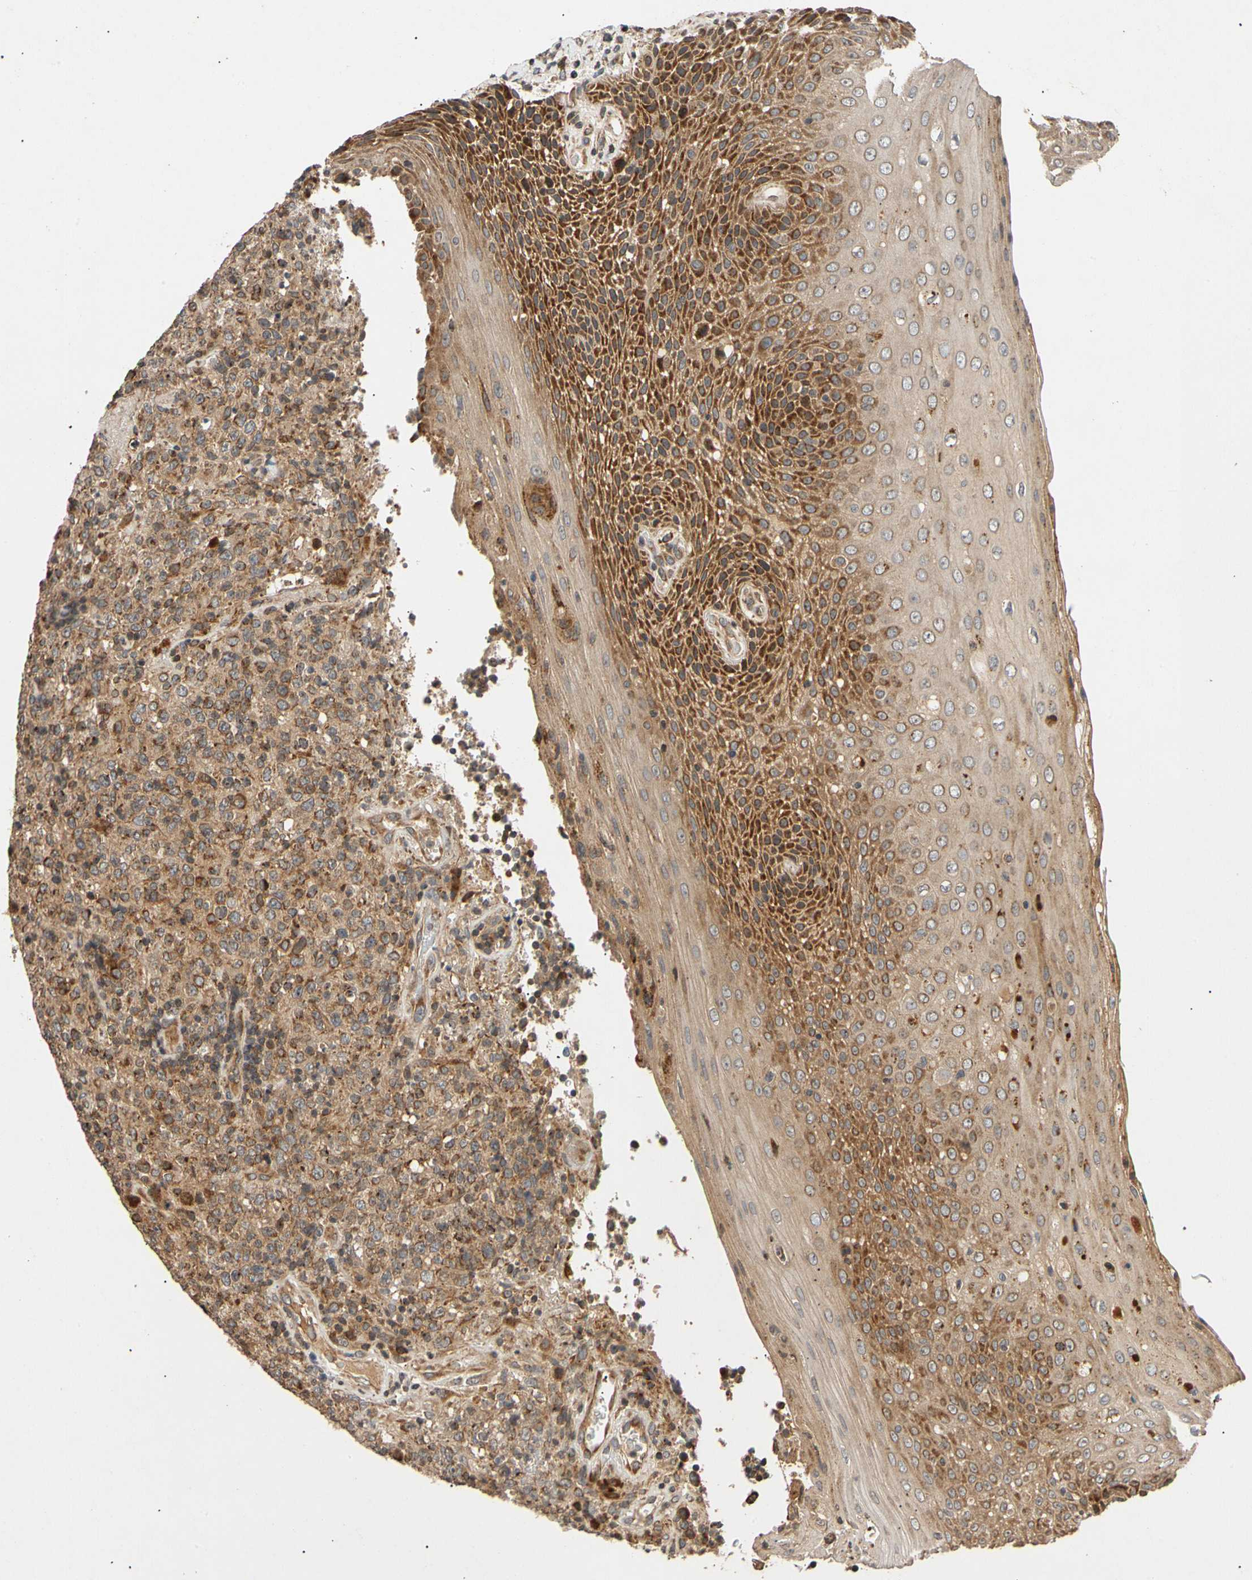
{"staining": {"intensity": "strong", "quantity": ">75%", "location": "cytoplasmic/membranous"}, "tissue": "lymphoma", "cell_type": "Tumor cells", "image_type": "cancer", "snomed": [{"axis": "morphology", "description": "Malignant lymphoma, non-Hodgkin's type, High grade"}, {"axis": "topography", "description": "Tonsil"}], "caption": "High-magnification brightfield microscopy of high-grade malignant lymphoma, non-Hodgkin's type stained with DAB (brown) and counterstained with hematoxylin (blue). tumor cells exhibit strong cytoplasmic/membranous staining is seen in about>75% of cells.", "gene": "MRPS22", "patient": {"sex": "female", "age": 36}}